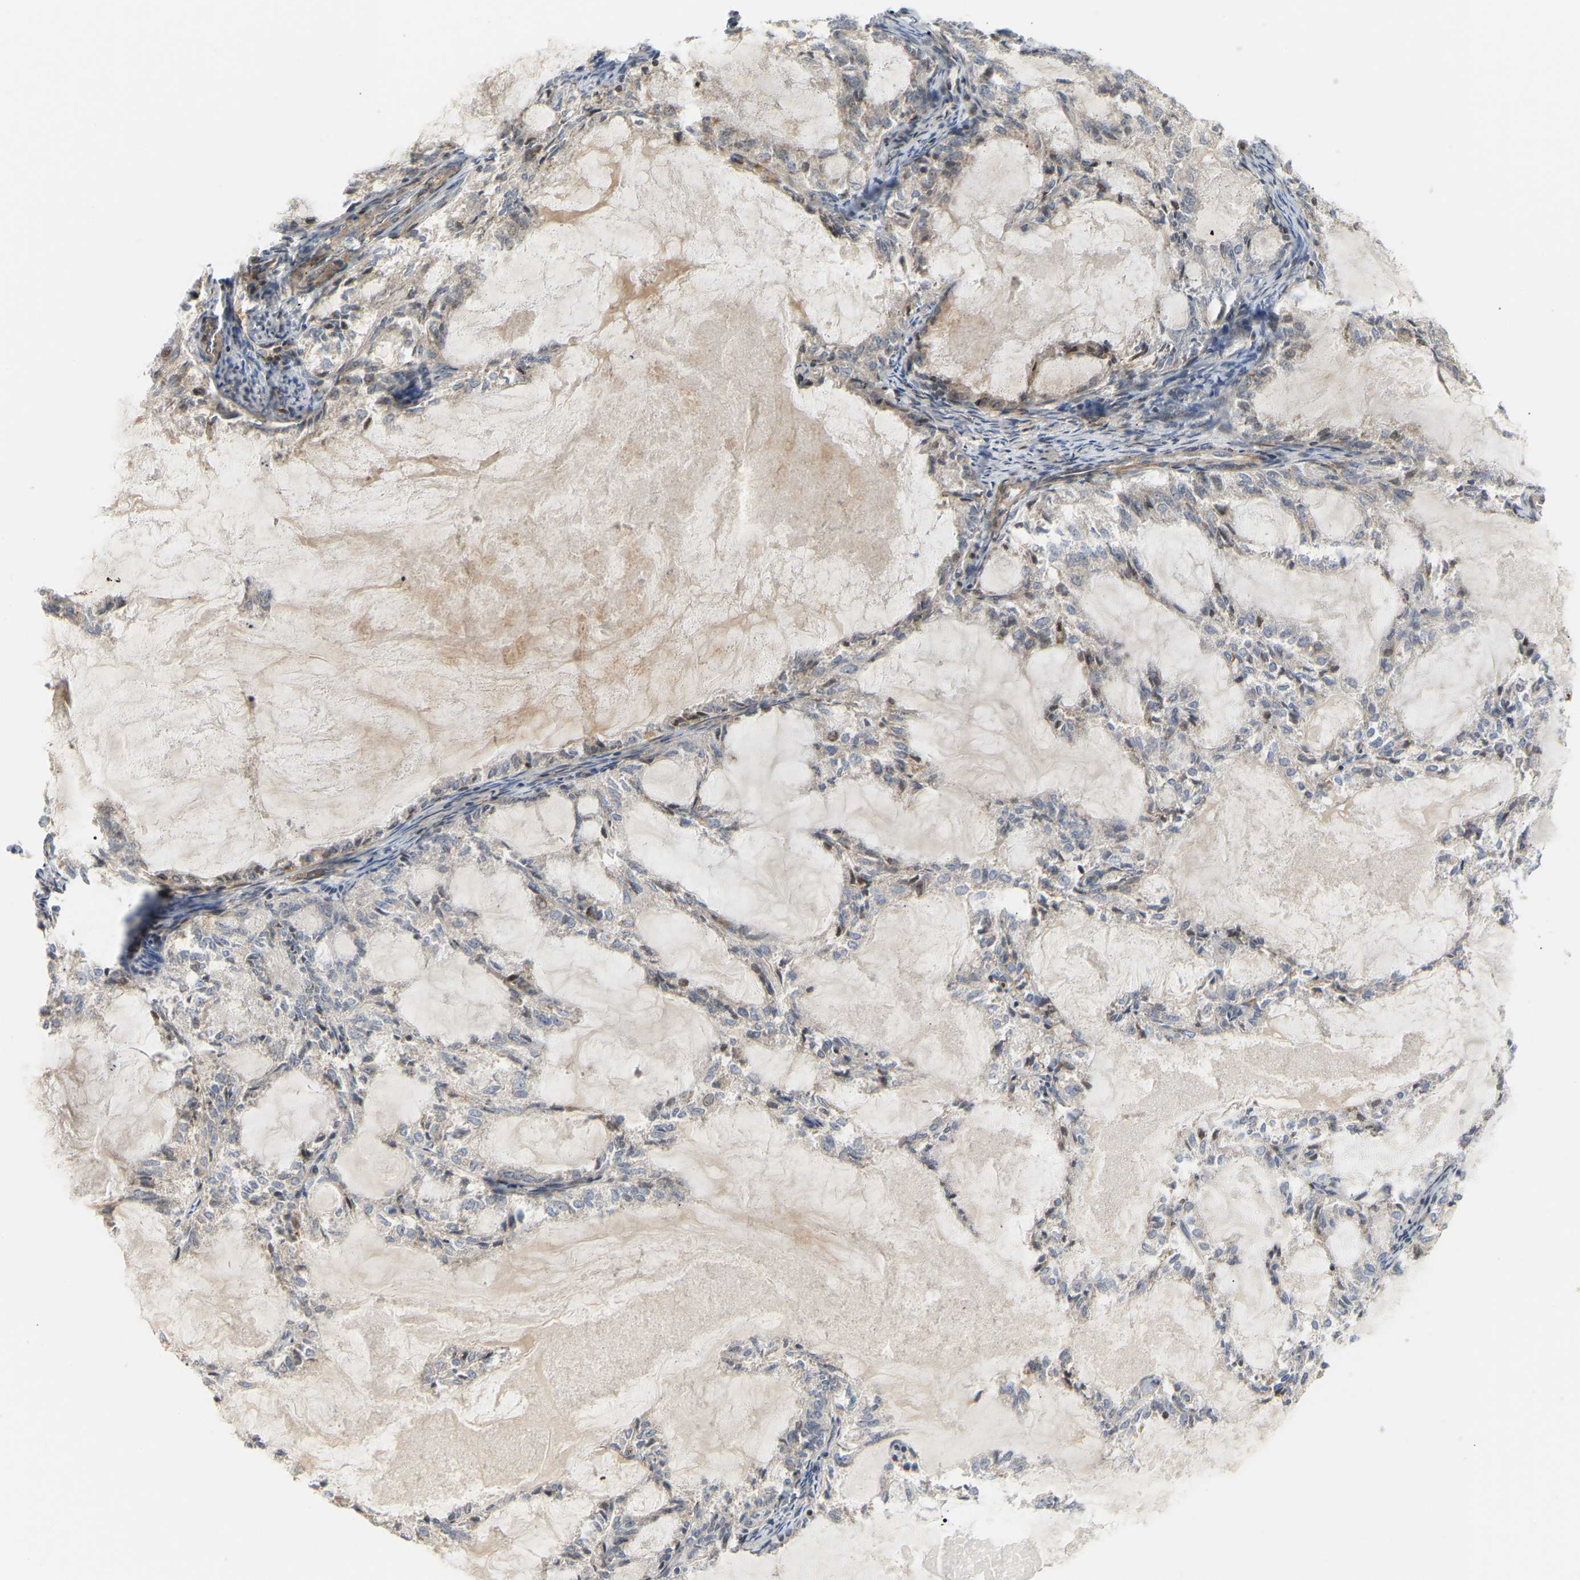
{"staining": {"intensity": "weak", "quantity": "<25%", "location": "cytoplasmic/membranous,nuclear"}, "tissue": "endometrial cancer", "cell_type": "Tumor cells", "image_type": "cancer", "snomed": [{"axis": "morphology", "description": "Adenocarcinoma, NOS"}, {"axis": "topography", "description": "Endometrium"}], "caption": "A high-resolution photomicrograph shows immunohistochemistry staining of endometrial cancer (adenocarcinoma), which reveals no significant expression in tumor cells. (DAB (3,3'-diaminobenzidine) immunohistochemistry (IHC), high magnification).", "gene": "POGLUT2", "patient": {"sex": "female", "age": 86}}